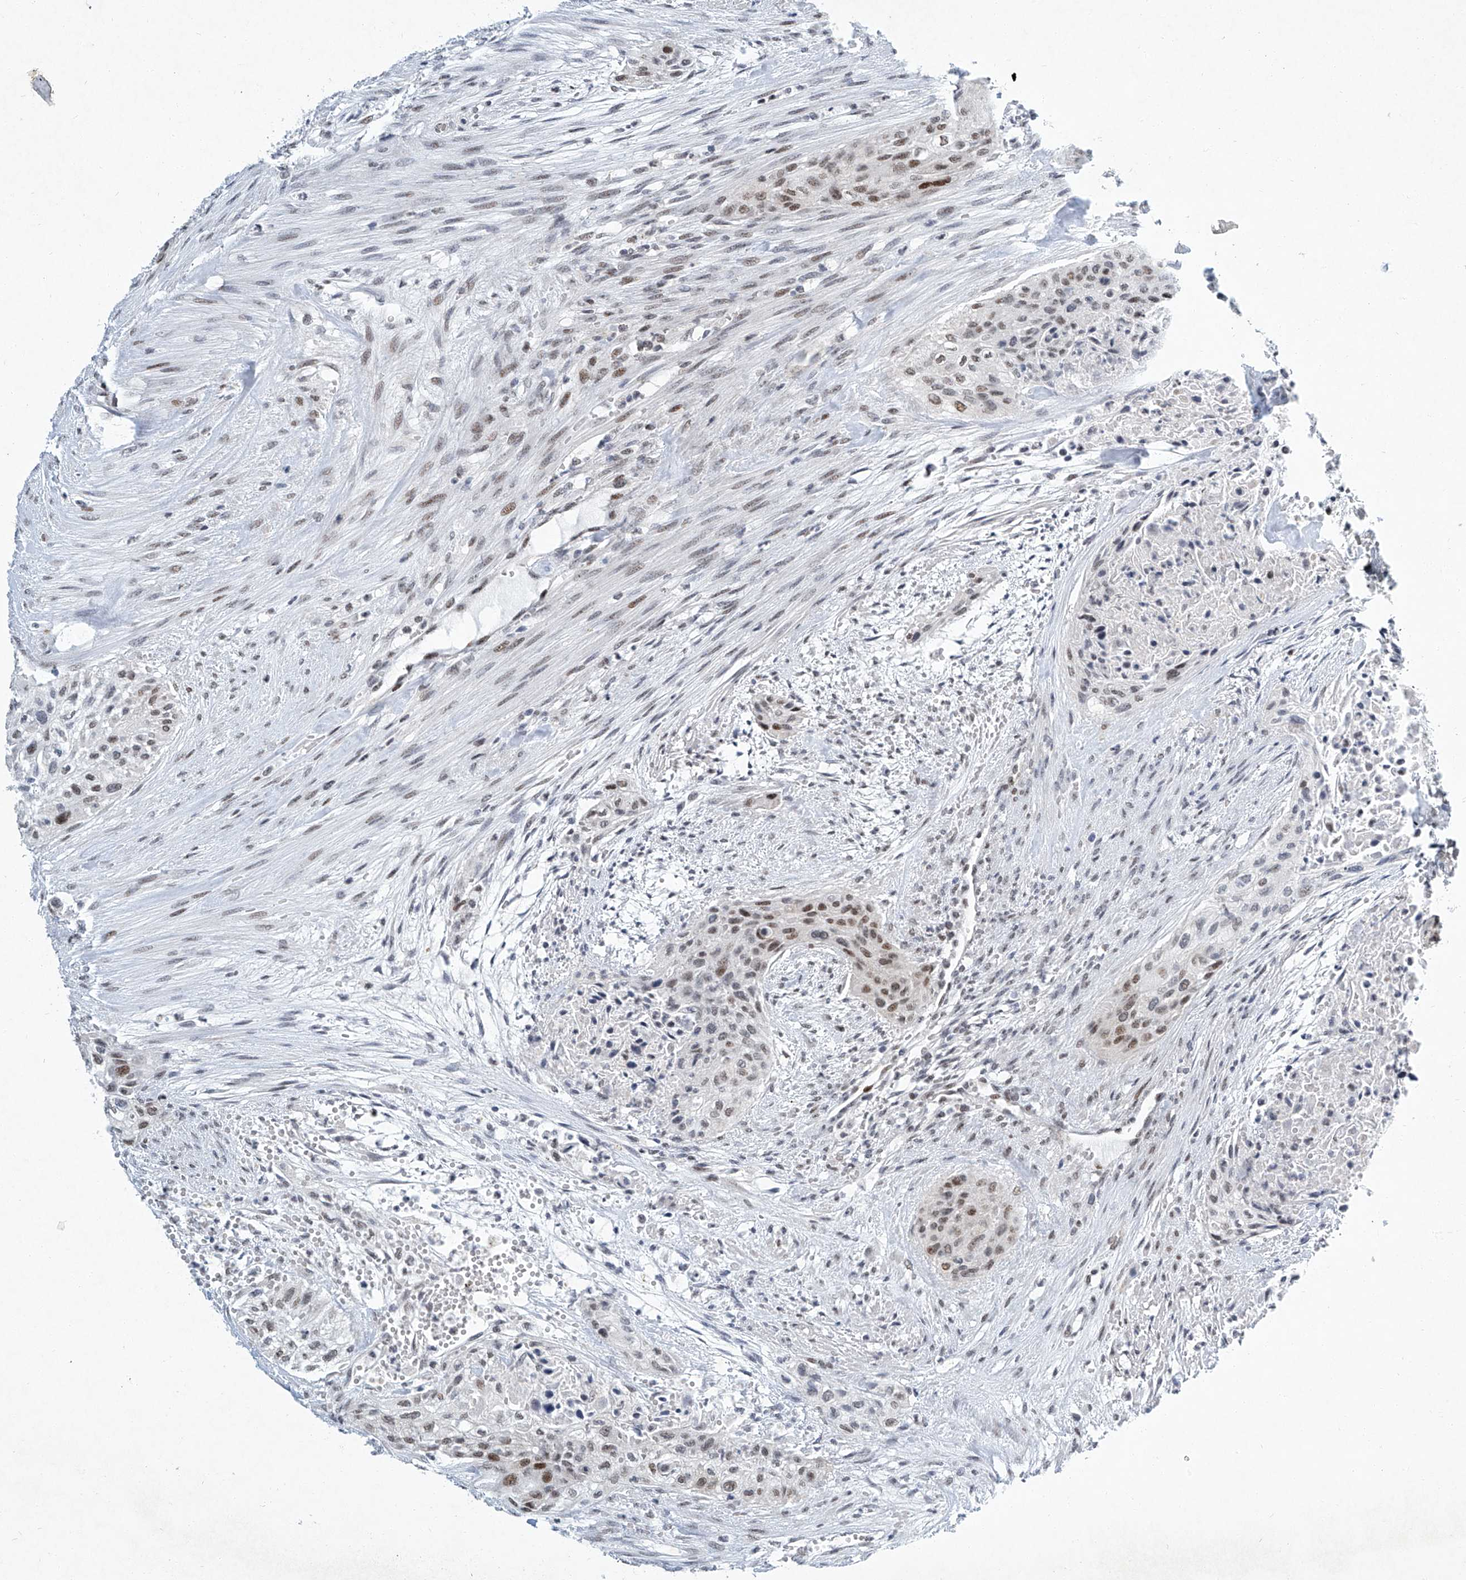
{"staining": {"intensity": "moderate", "quantity": ">75%", "location": "nuclear"}, "tissue": "urothelial cancer", "cell_type": "Tumor cells", "image_type": "cancer", "snomed": [{"axis": "morphology", "description": "Urothelial carcinoma, High grade"}, {"axis": "topography", "description": "Urinary bladder"}], "caption": "Immunohistochemical staining of urothelial cancer displays medium levels of moderate nuclear expression in about >75% of tumor cells.", "gene": "TFDP1", "patient": {"sex": "male", "age": 35}}